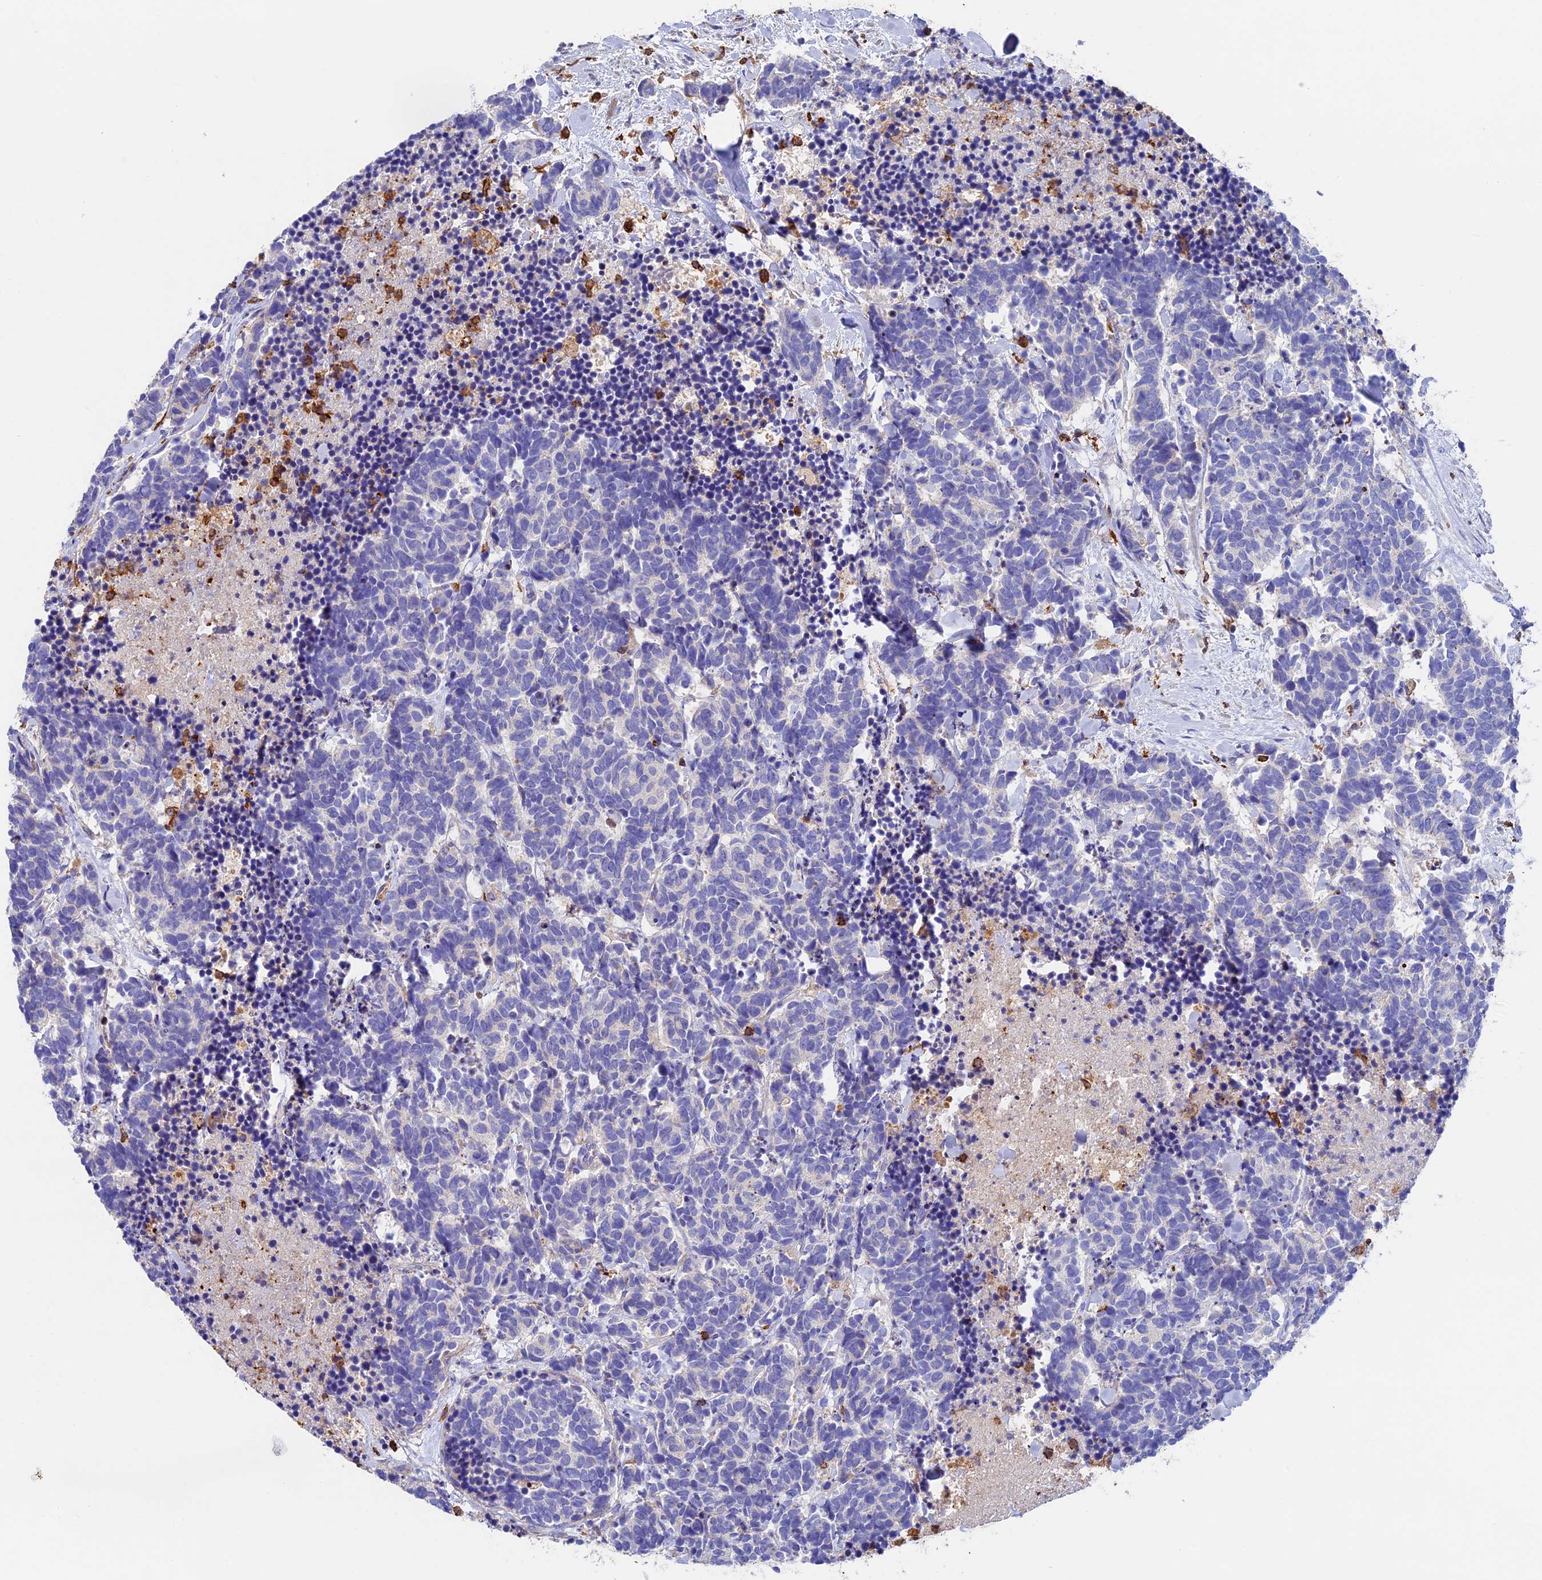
{"staining": {"intensity": "negative", "quantity": "none", "location": "none"}, "tissue": "carcinoid", "cell_type": "Tumor cells", "image_type": "cancer", "snomed": [{"axis": "morphology", "description": "Carcinoma, NOS"}, {"axis": "morphology", "description": "Carcinoid, malignant, NOS"}, {"axis": "topography", "description": "Prostate"}], "caption": "DAB (3,3'-diaminobenzidine) immunohistochemical staining of human malignant carcinoid exhibits no significant positivity in tumor cells.", "gene": "ADAT1", "patient": {"sex": "male", "age": 57}}